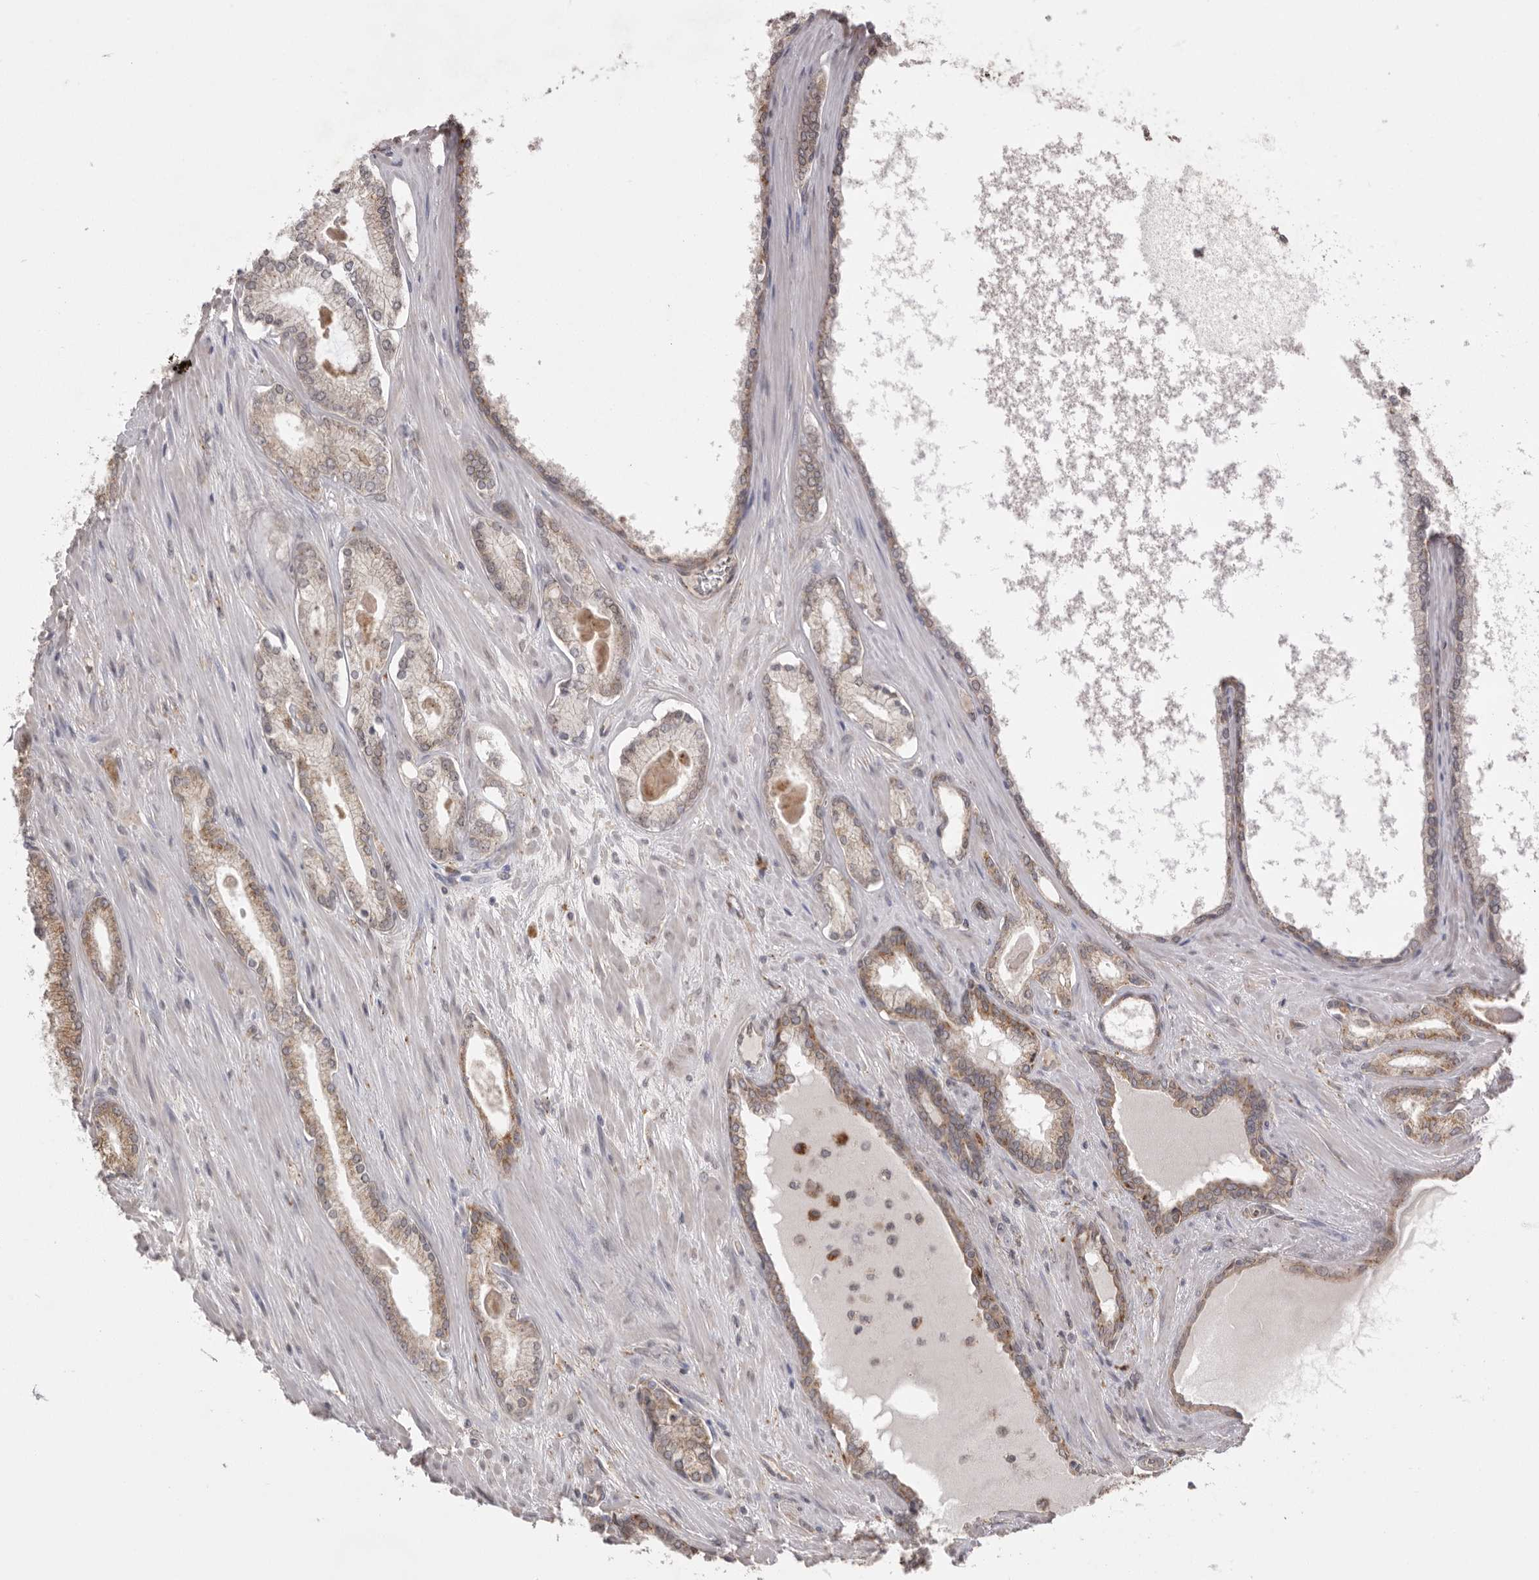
{"staining": {"intensity": "moderate", "quantity": ">75%", "location": "cytoplasmic/membranous"}, "tissue": "prostate cancer", "cell_type": "Tumor cells", "image_type": "cancer", "snomed": [{"axis": "morphology", "description": "Adenocarcinoma, Low grade"}, {"axis": "topography", "description": "Prostate"}], "caption": "Prostate low-grade adenocarcinoma tissue exhibits moderate cytoplasmic/membranous staining in about >75% of tumor cells, visualized by immunohistochemistry. (Brightfield microscopy of DAB IHC at high magnification).", "gene": "TLR3", "patient": {"sex": "male", "age": 70}}